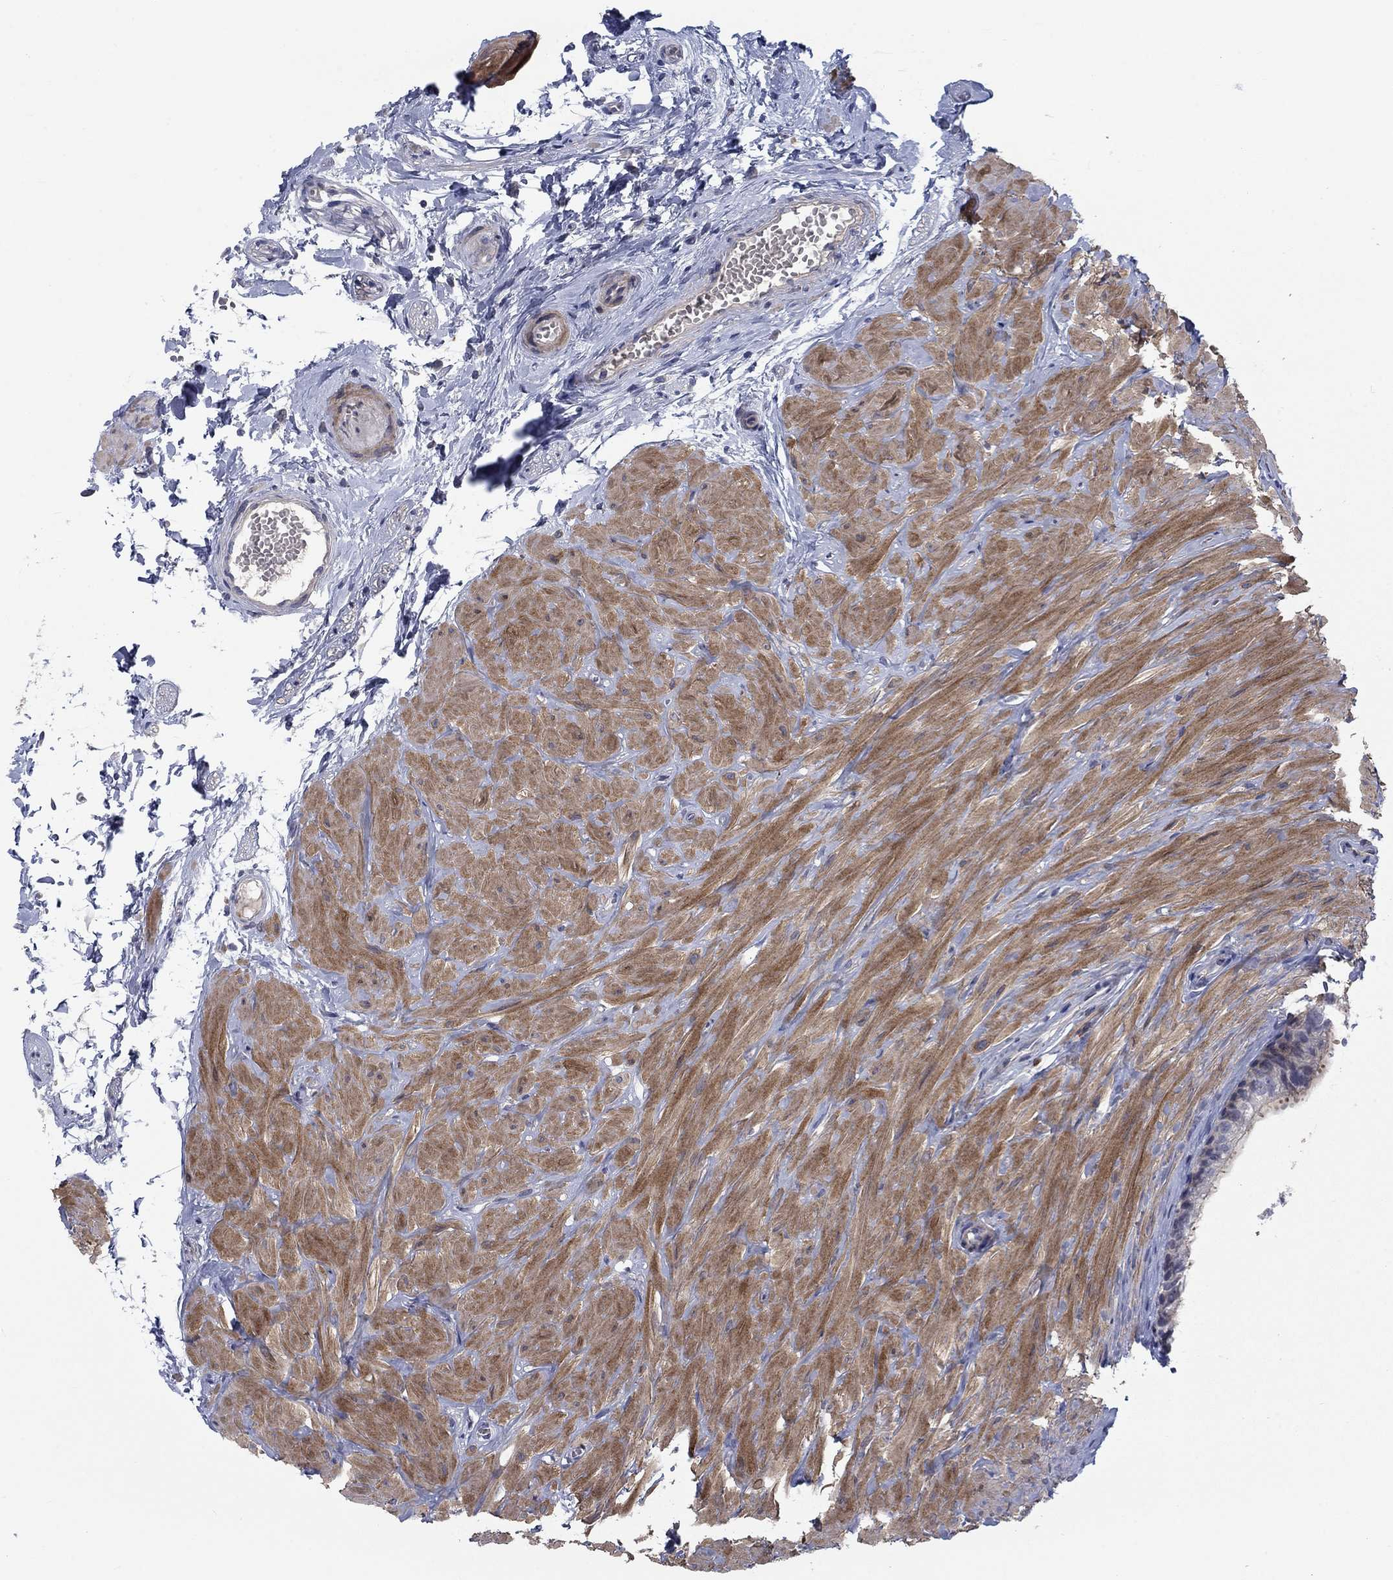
{"staining": {"intensity": "weak", "quantity": "<25%", "location": "cytoplasmic/membranous"}, "tissue": "epididymis", "cell_type": "Glandular cells", "image_type": "normal", "snomed": [{"axis": "morphology", "description": "Normal tissue, NOS"}, {"axis": "topography", "description": "Epididymis"}, {"axis": "topography", "description": "Vas deferens"}], "caption": "A high-resolution micrograph shows IHC staining of normal epididymis, which exhibits no significant staining in glandular cells.", "gene": "KIF15", "patient": {"sex": "male", "age": 23}}